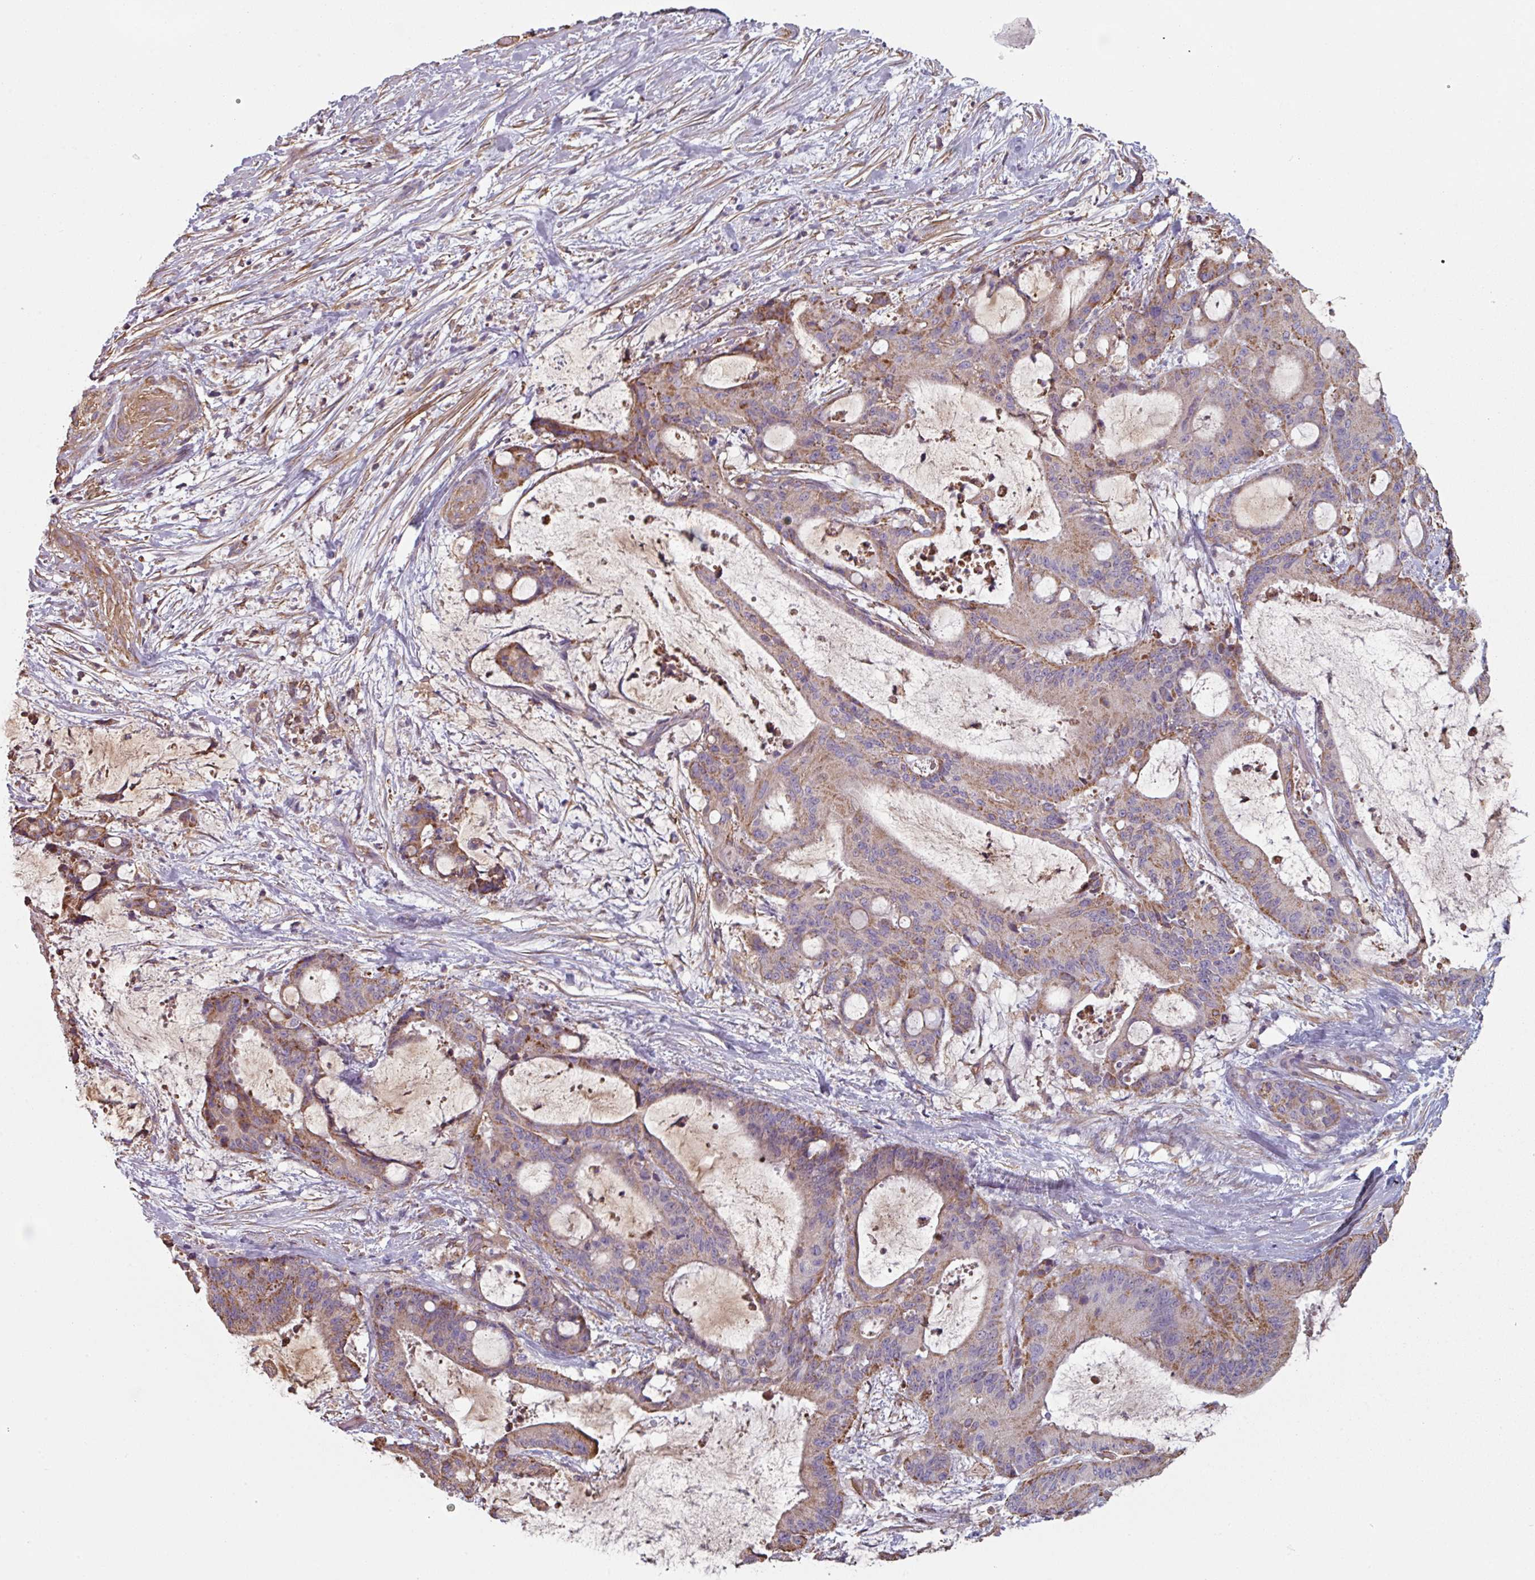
{"staining": {"intensity": "weak", "quantity": ">75%", "location": "cytoplasmic/membranous"}, "tissue": "liver cancer", "cell_type": "Tumor cells", "image_type": "cancer", "snomed": [{"axis": "morphology", "description": "Normal tissue, NOS"}, {"axis": "morphology", "description": "Cholangiocarcinoma"}, {"axis": "topography", "description": "Liver"}, {"axis": "topography", "description": "Peripheral nerve tissue"}], "caption": "Brown immunohistochemical staining in human liver cholangiocarcinoma displays weak cytoplasmic/membranous positivity in approximately >75% of tumor cells.", "gene": "GSTA4", "patient": {"sex": "female", "age": 73}}